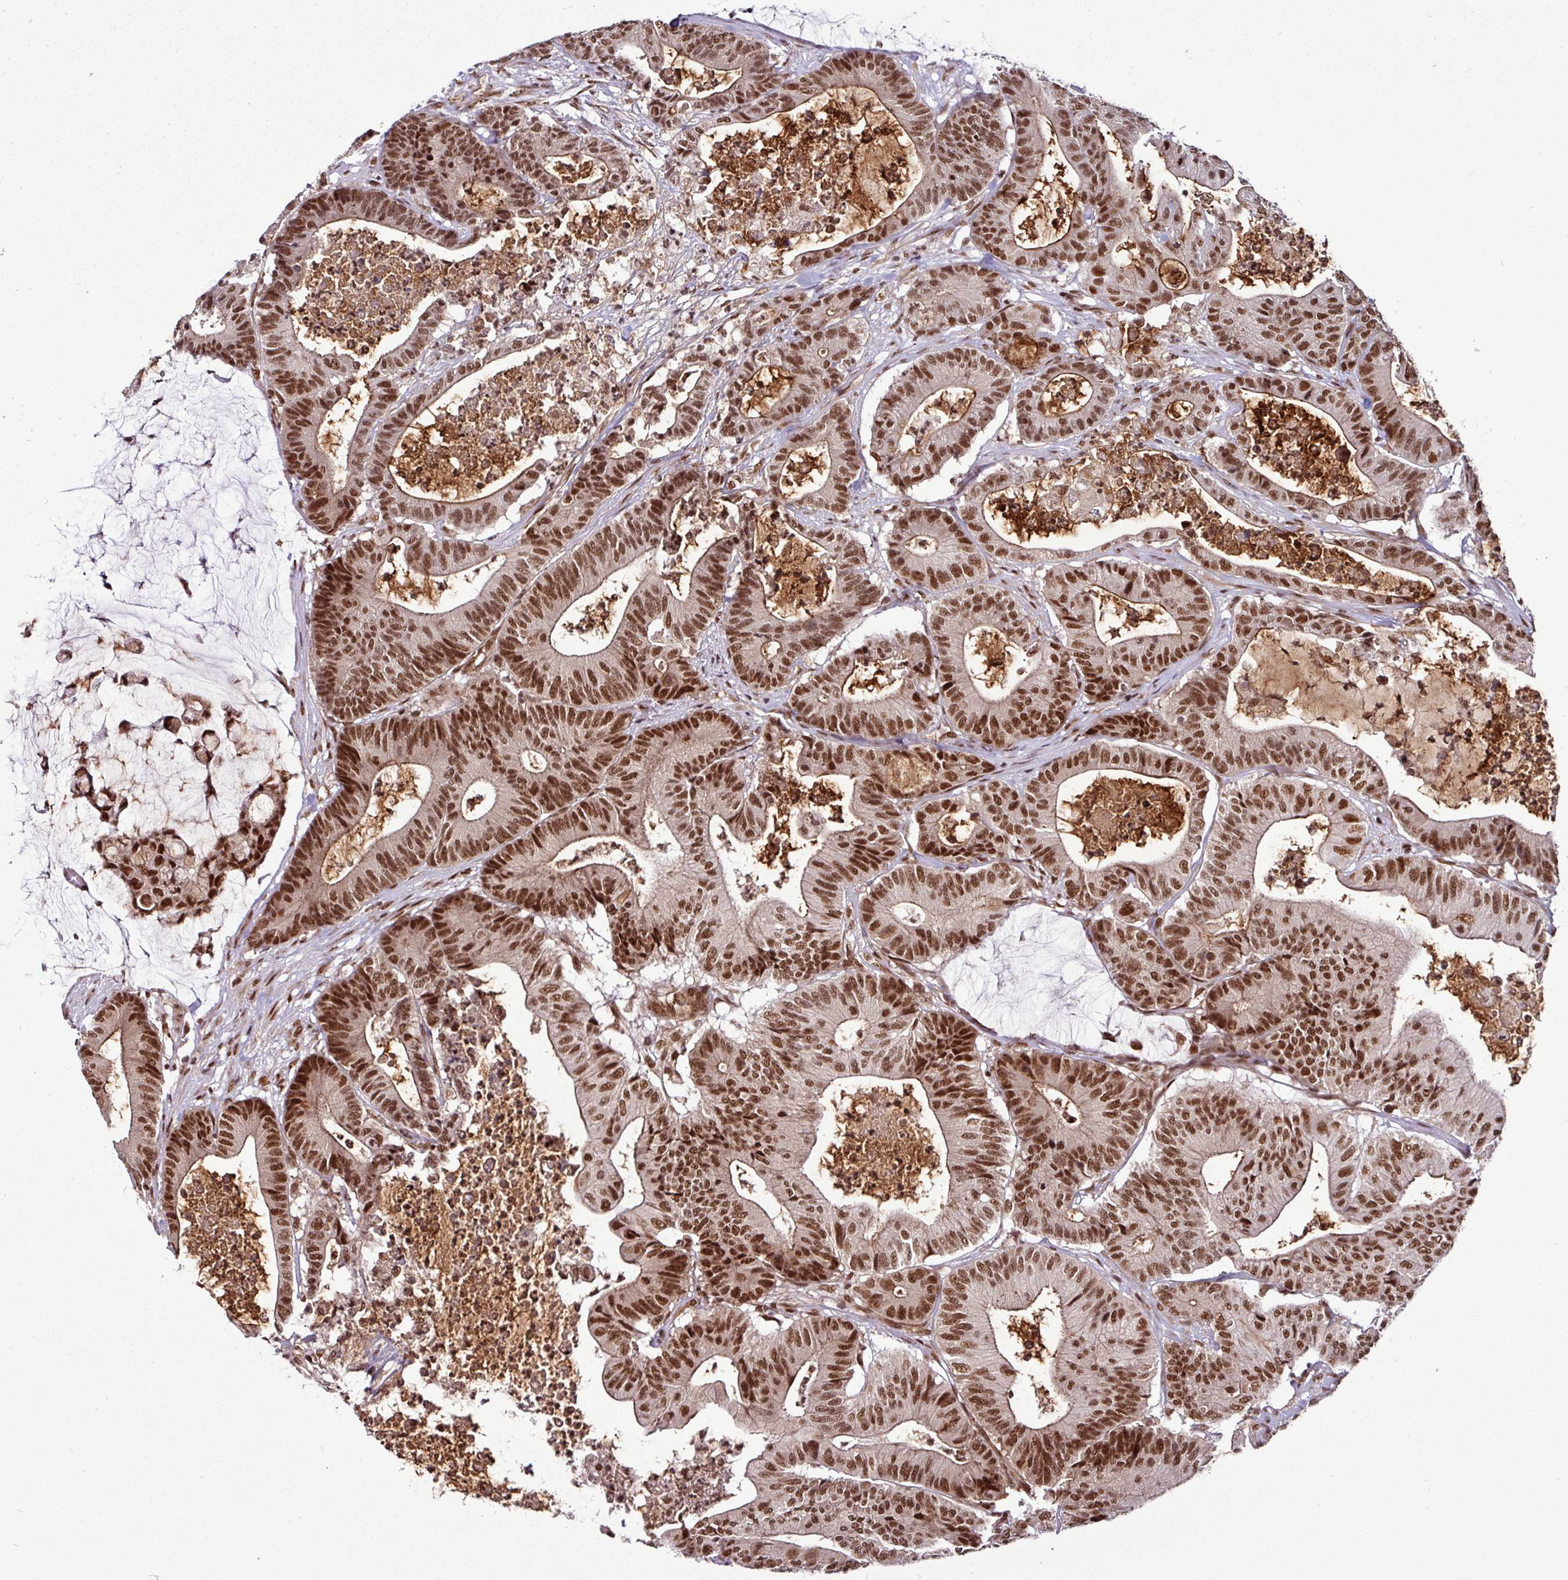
{"staining": {"intensity": "strong", "quantity": ">75%", "location": "nuclear"}, "tissue": "colorectal cancer", "cell_type": "Tumor cells", "image_type": "cancer", "snomed": [{"axis": "morphology", "description": "Adenocarcinoma, NOS"}, {"axis": "topography", "description": "Colon"}], "caption": "A brown stain highlights strong nuclear staining of a protein in human colorectal cancer (adenocarcinoma) tumor cells.", "gene": "MORF4L2", "patient": {"sex": "female", "age": 84}}